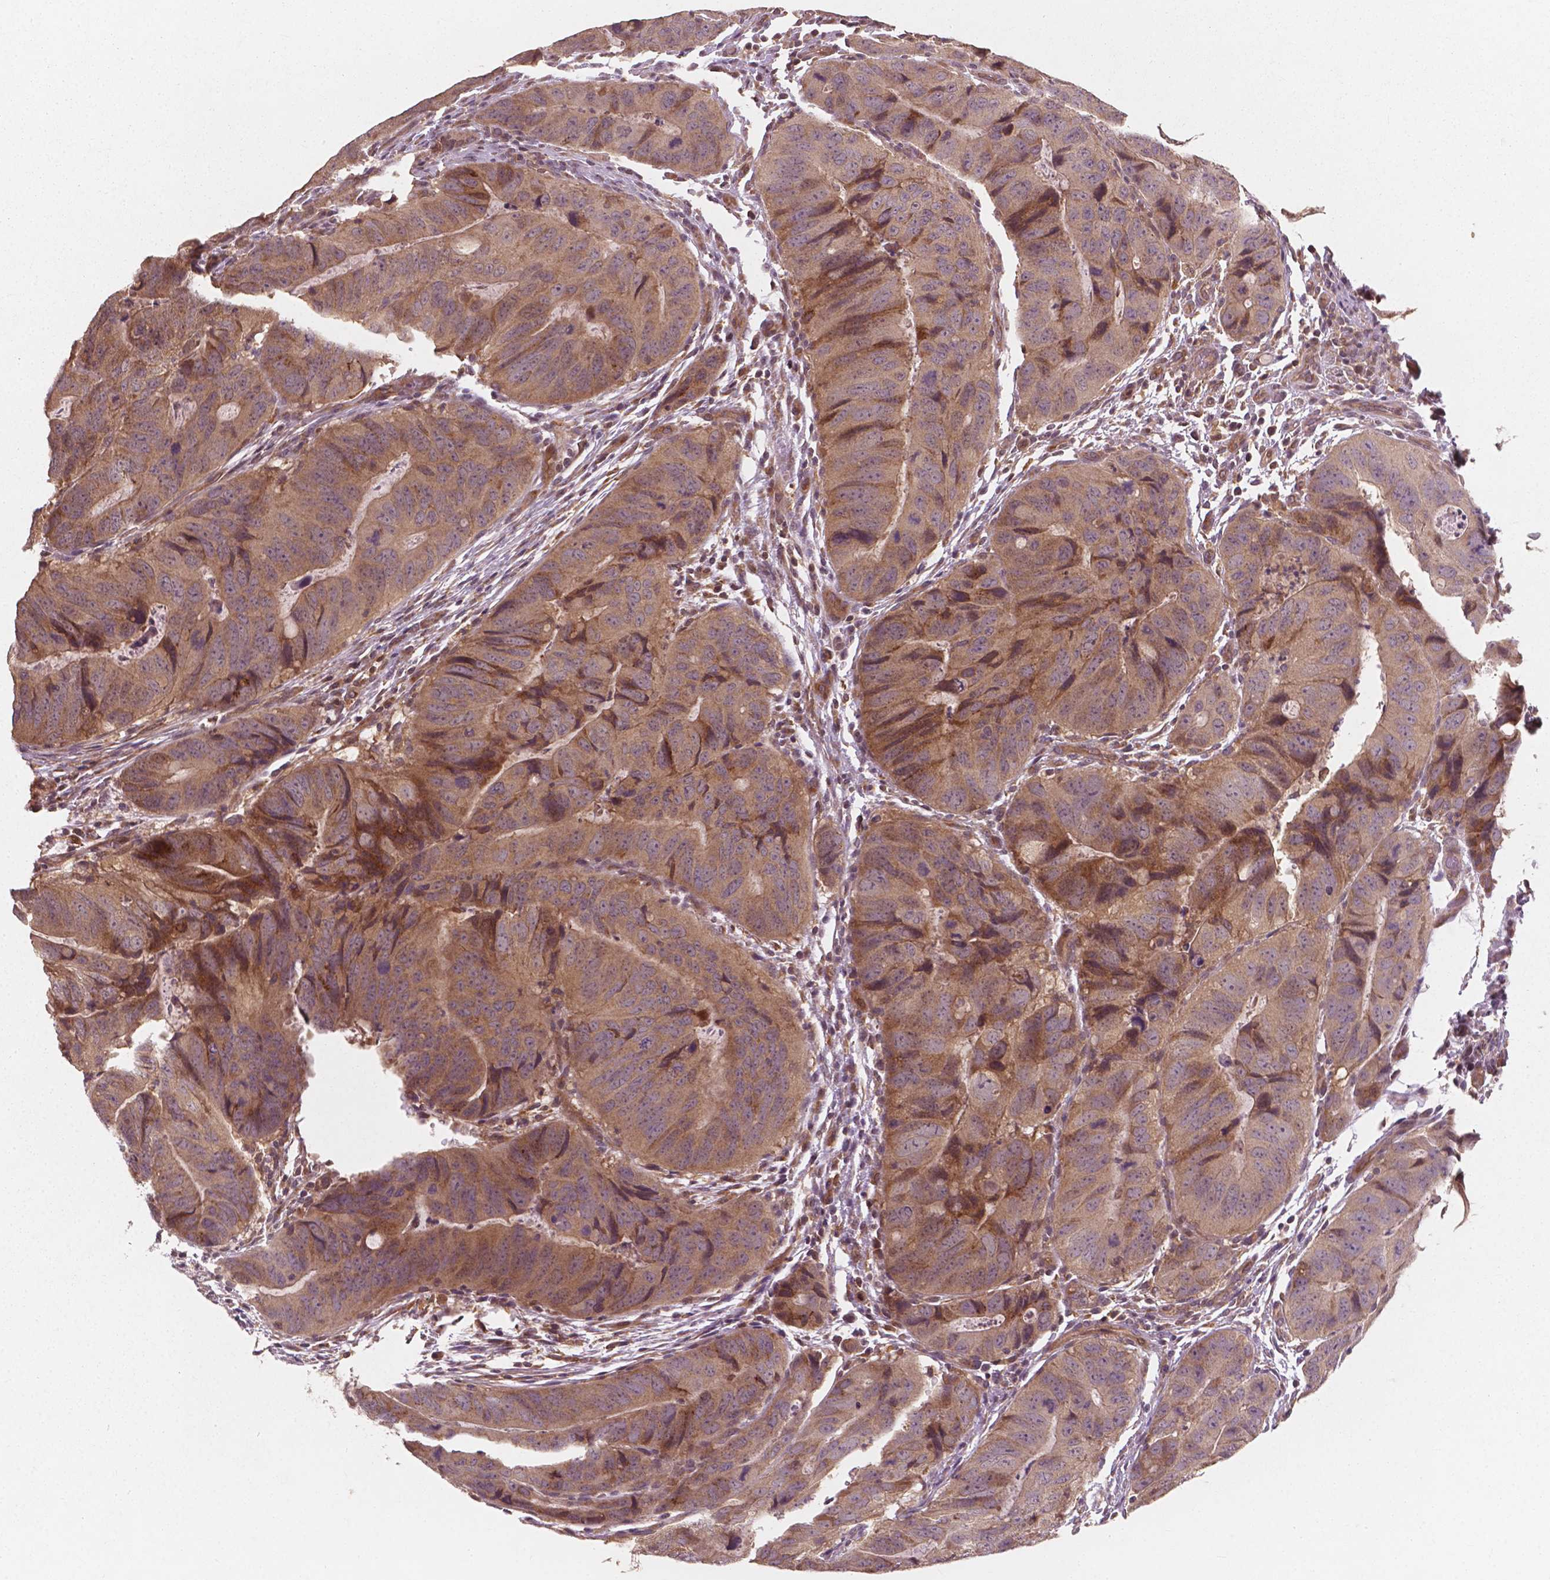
{"staining": {"intensity": "weak", "quantity": ">75%", "location": "cytoplasmic/membranous"}, "tissue": "colorectal cancer", "cell_type": "Tumor cells", "image_type": "cancer", "snomed": [{"axis": "morphology", "description": "Adenocarcinoma, NOS"}, {"axis": "topography", "description": "Colon"}], "caption": "Colorectal adenocarcinoma stained for a protein (brown) demonstrates weak cytoplasmic/membranous positive expression in approximately >75% of tumor cells.", "gene": "CYFIP2", "patient": {"sex": "male", "age": 79}}